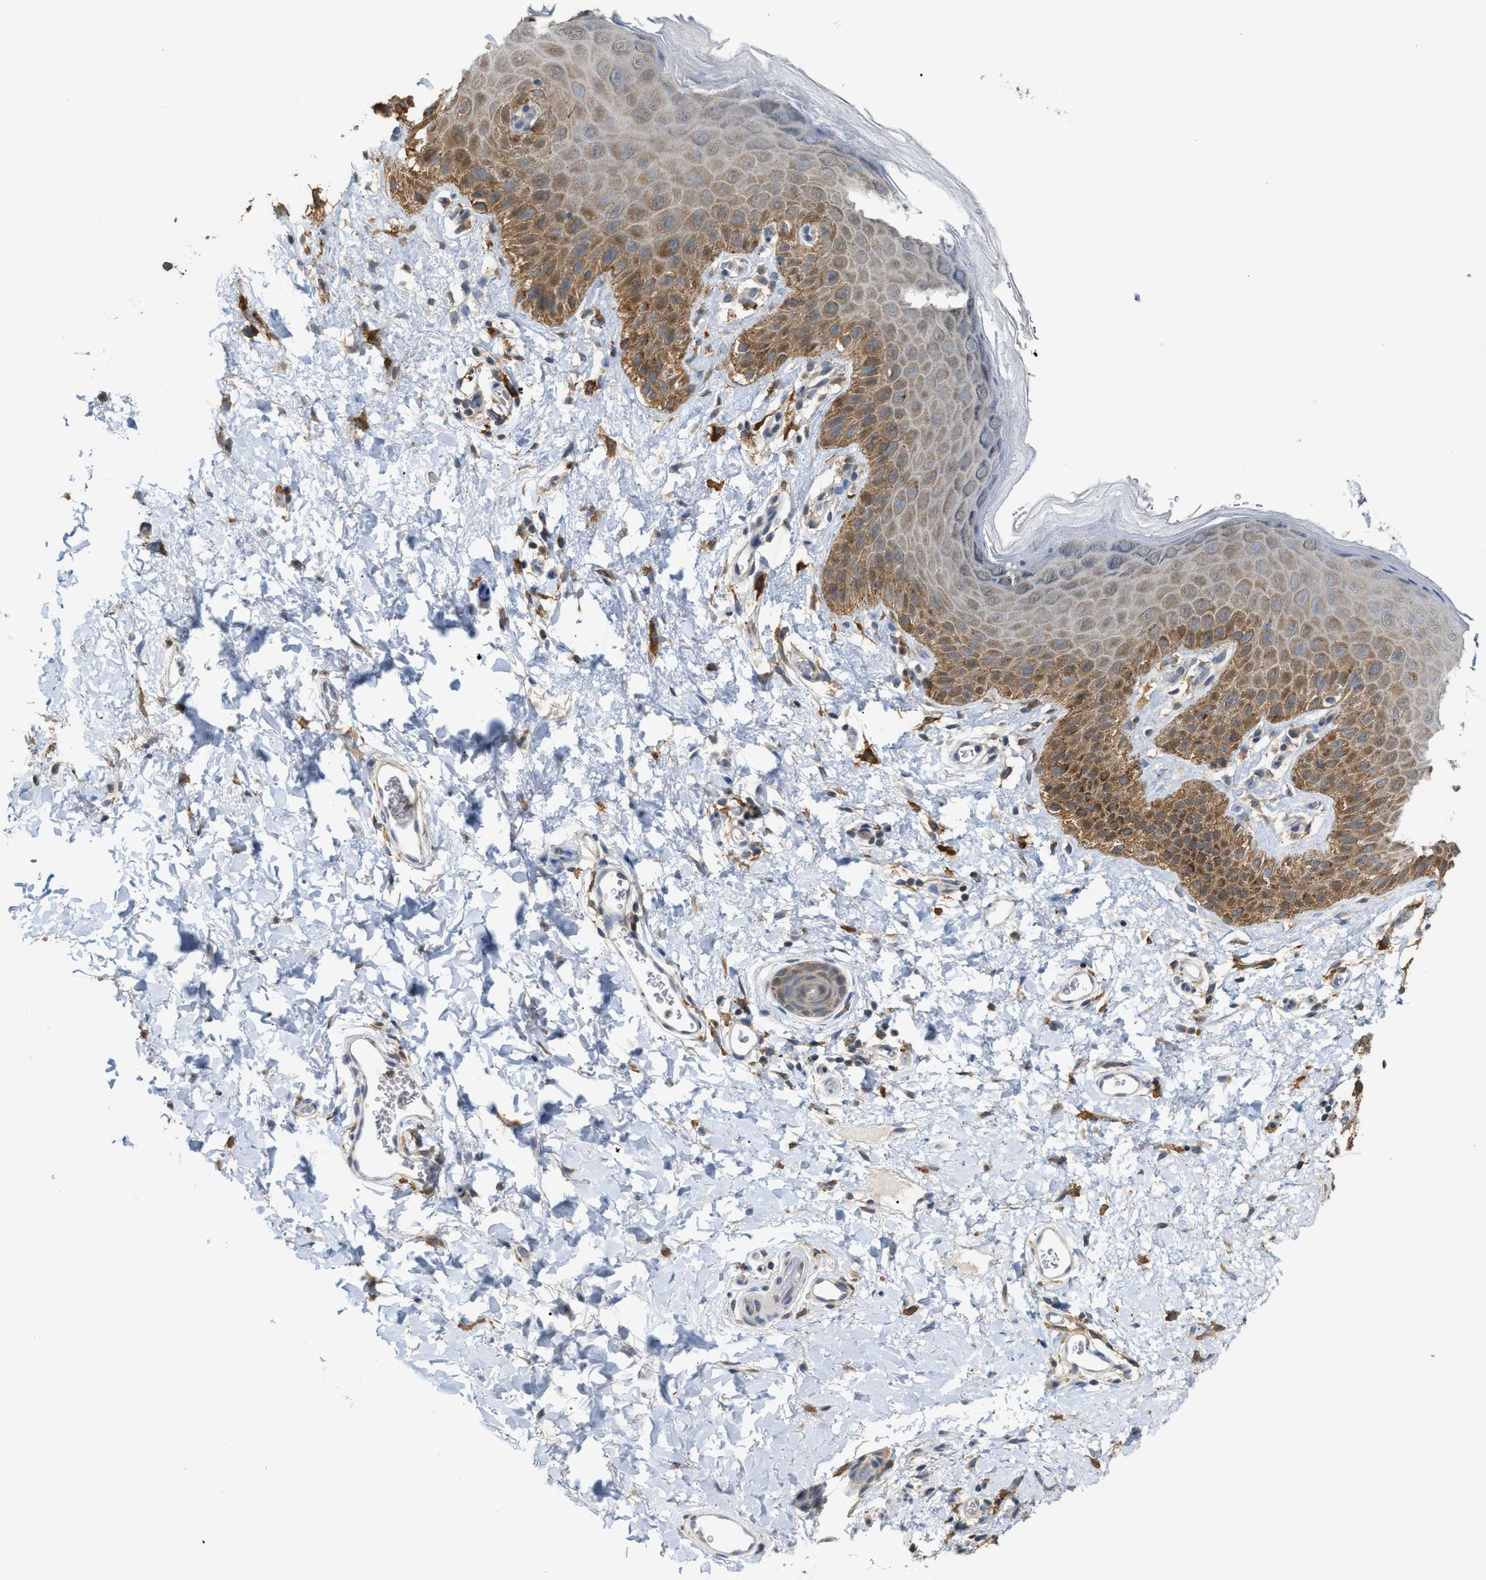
{"staining": {"intensity": "moderate", "quantity": ">75%", "location": "cytoplasmic/membranous"}, "tissue": "skin", "cell_type": "Epidermal cells", "image_type": "normal", "snomed": [{"axis": "morphology", "description": "Normal tissue, NOS"}, {"axis": "topography", "description": "Anal"}], "caption": "A micrograph showing moderate cytoplasmic/membranous expression in approximately >75% of epidermal cells in benign skin, as visualized by brown immunohistochemical staining.", "gene": "GCN1", "patient": {"sex": "male", "age": 44}}